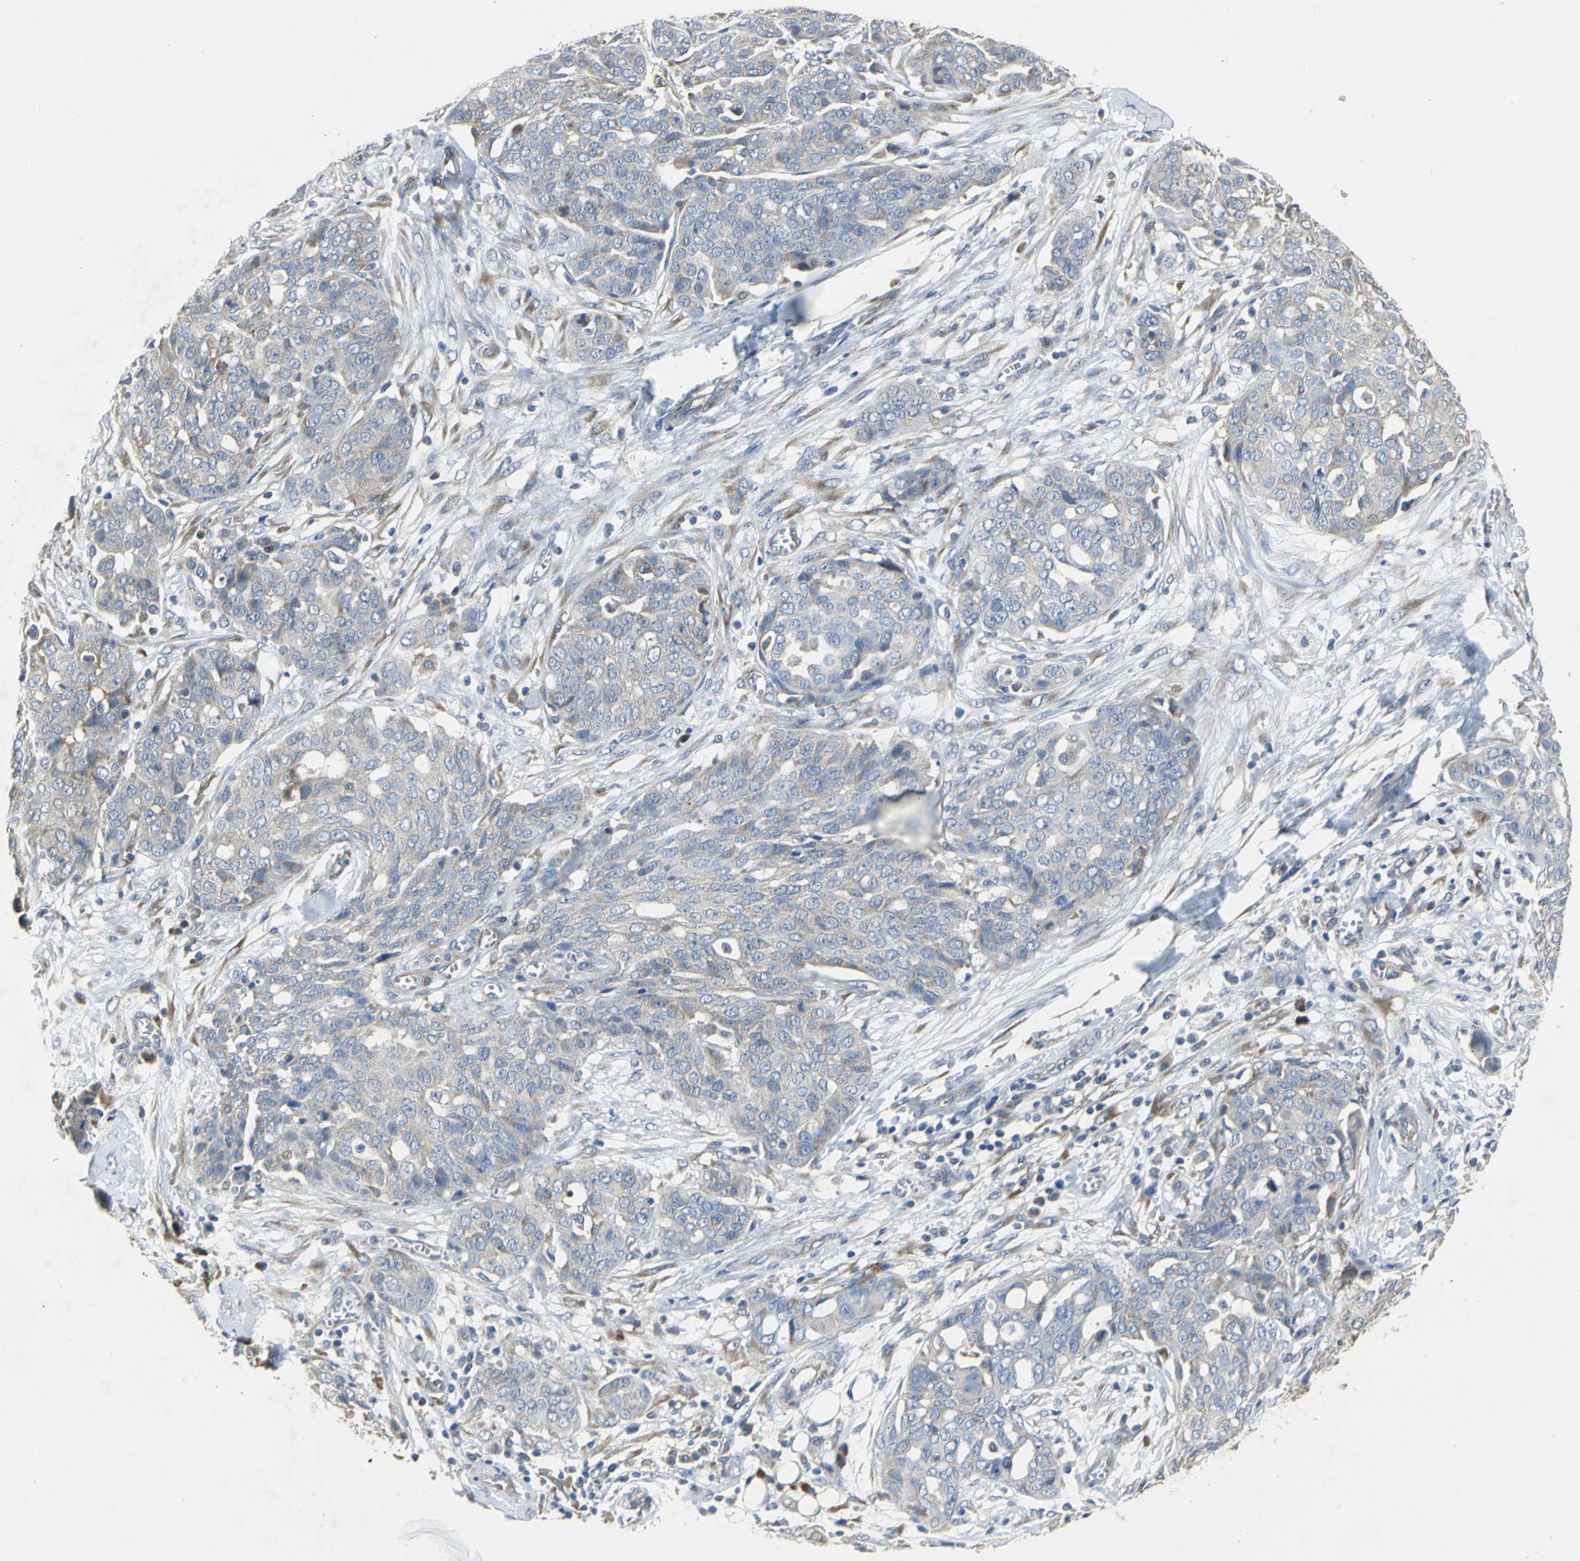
{"staining": {"intensity": "weak", "quantity": "<25%", "location": "cytoplasmic/membranous"}, "tissue": "ovarian cancer", "cell_type": "Tumor cells", "image_type": "cancer", "snomed": [{"axis": "morphology", "description": "Cystadenocarcinoma, serous, NOS"}, {"axis": "topography", "description": "Soft tissue"}, {"axis": "topography", "description": "Ovary"}], "caption": "High magnification brightfield microscopy of ovarian cancer stained with DAB (brown) and counterstained with hematoxylin (blue): tumor cells show no significant expression.", "gene": "EIF5A", "patient": {"sex": "female", "age": 57}}